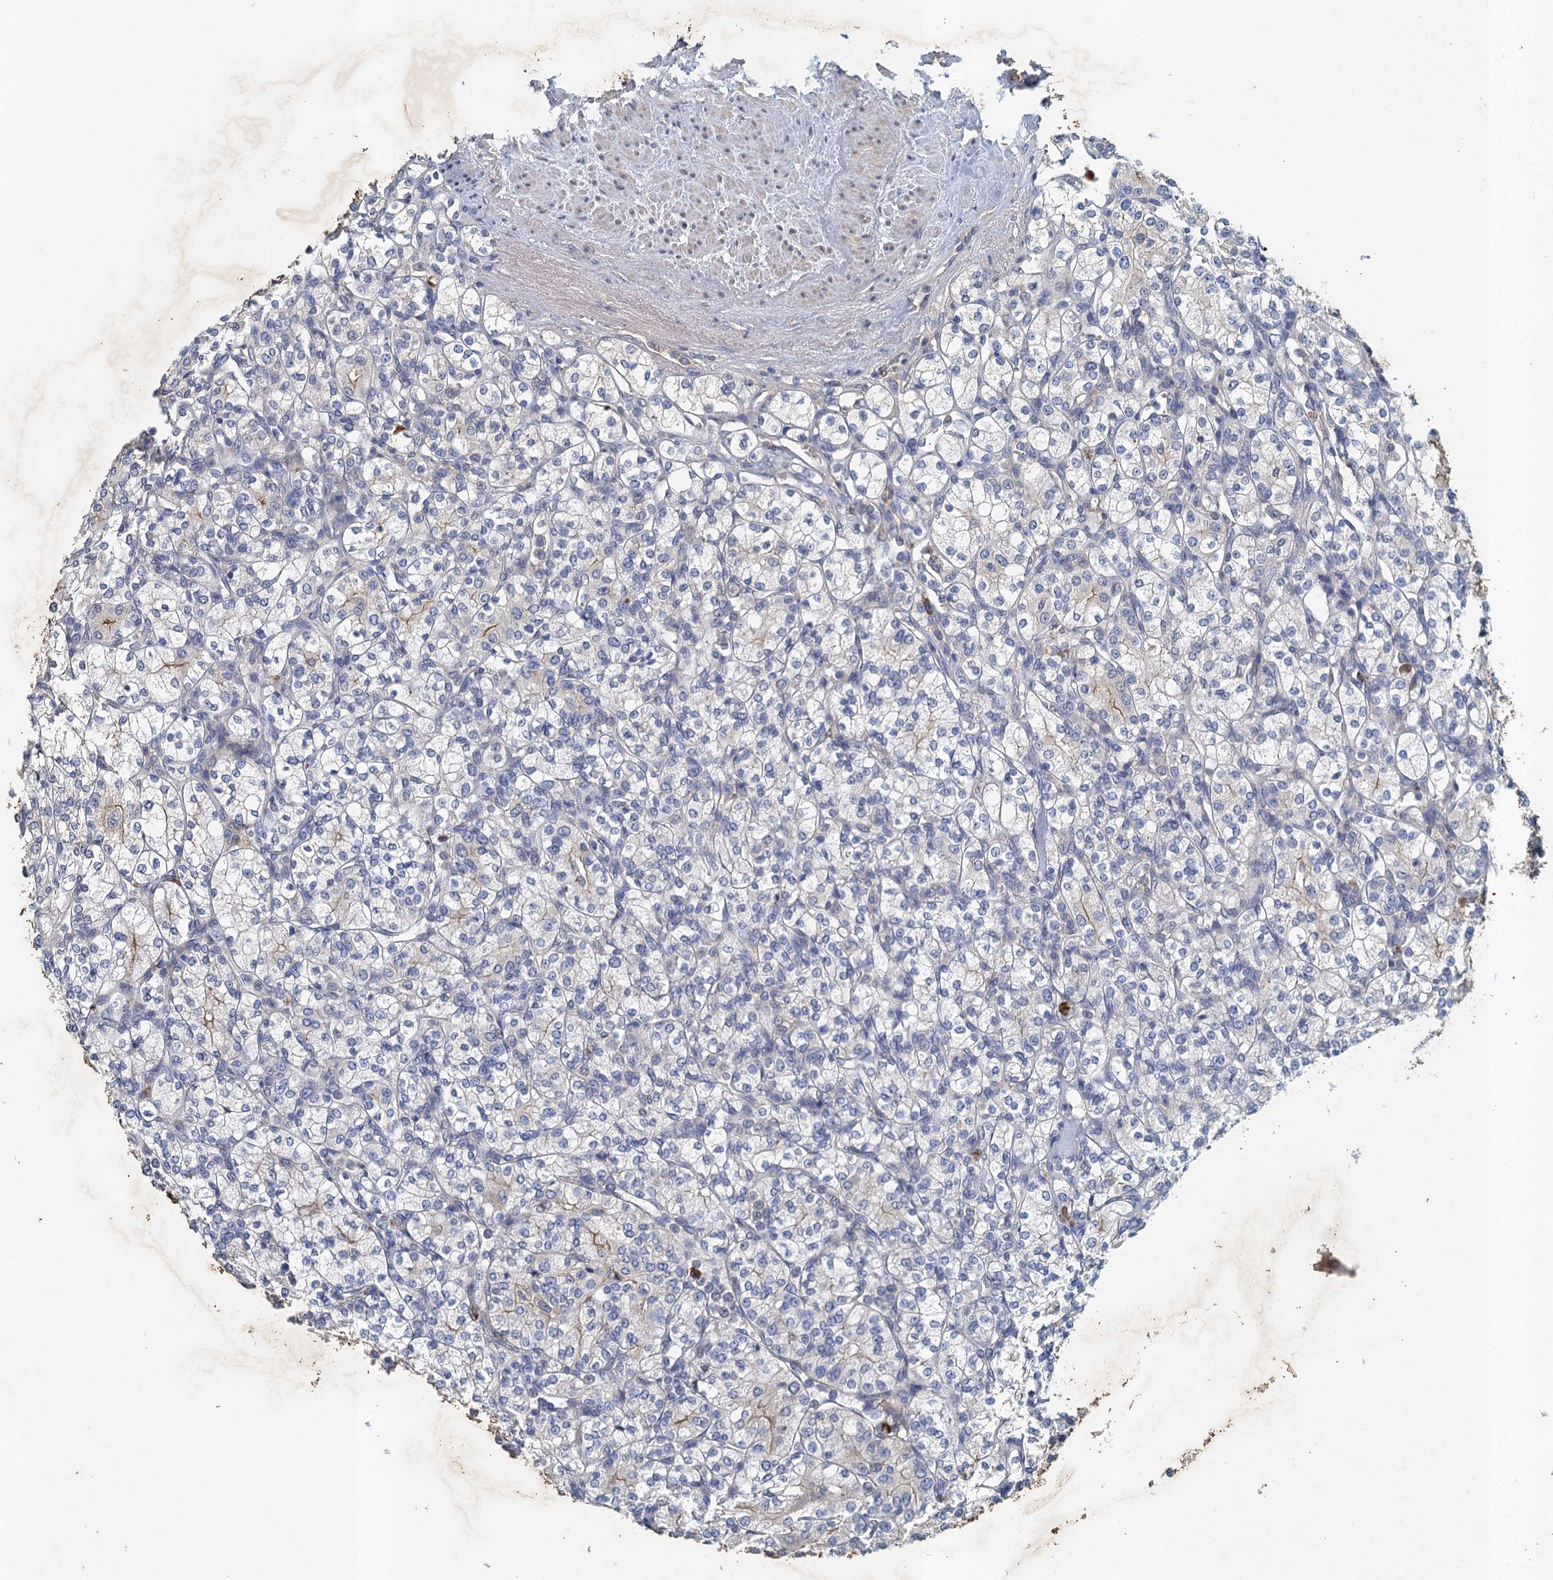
{"staining": {"intensity": "negative", "quantity": "none", "location": "none"}, "tissue": "renal cancer", "cell_type": "Tumor cells", "image_type": "cancer", "snomed": [{"axis": "morphology", "description": "Adenocarcinoma, NOS"}, {"axis": "topography", "description": "Kidney"}], "caption": "Immunohistochemistry (IHC) micrograph of human renal cancer (adenocarcinoma) stained for a protein (brown), which exhibits no expression in tumor cells.", "gene": "TPCN1", "patient": {"sex": "male", "age": 77}}